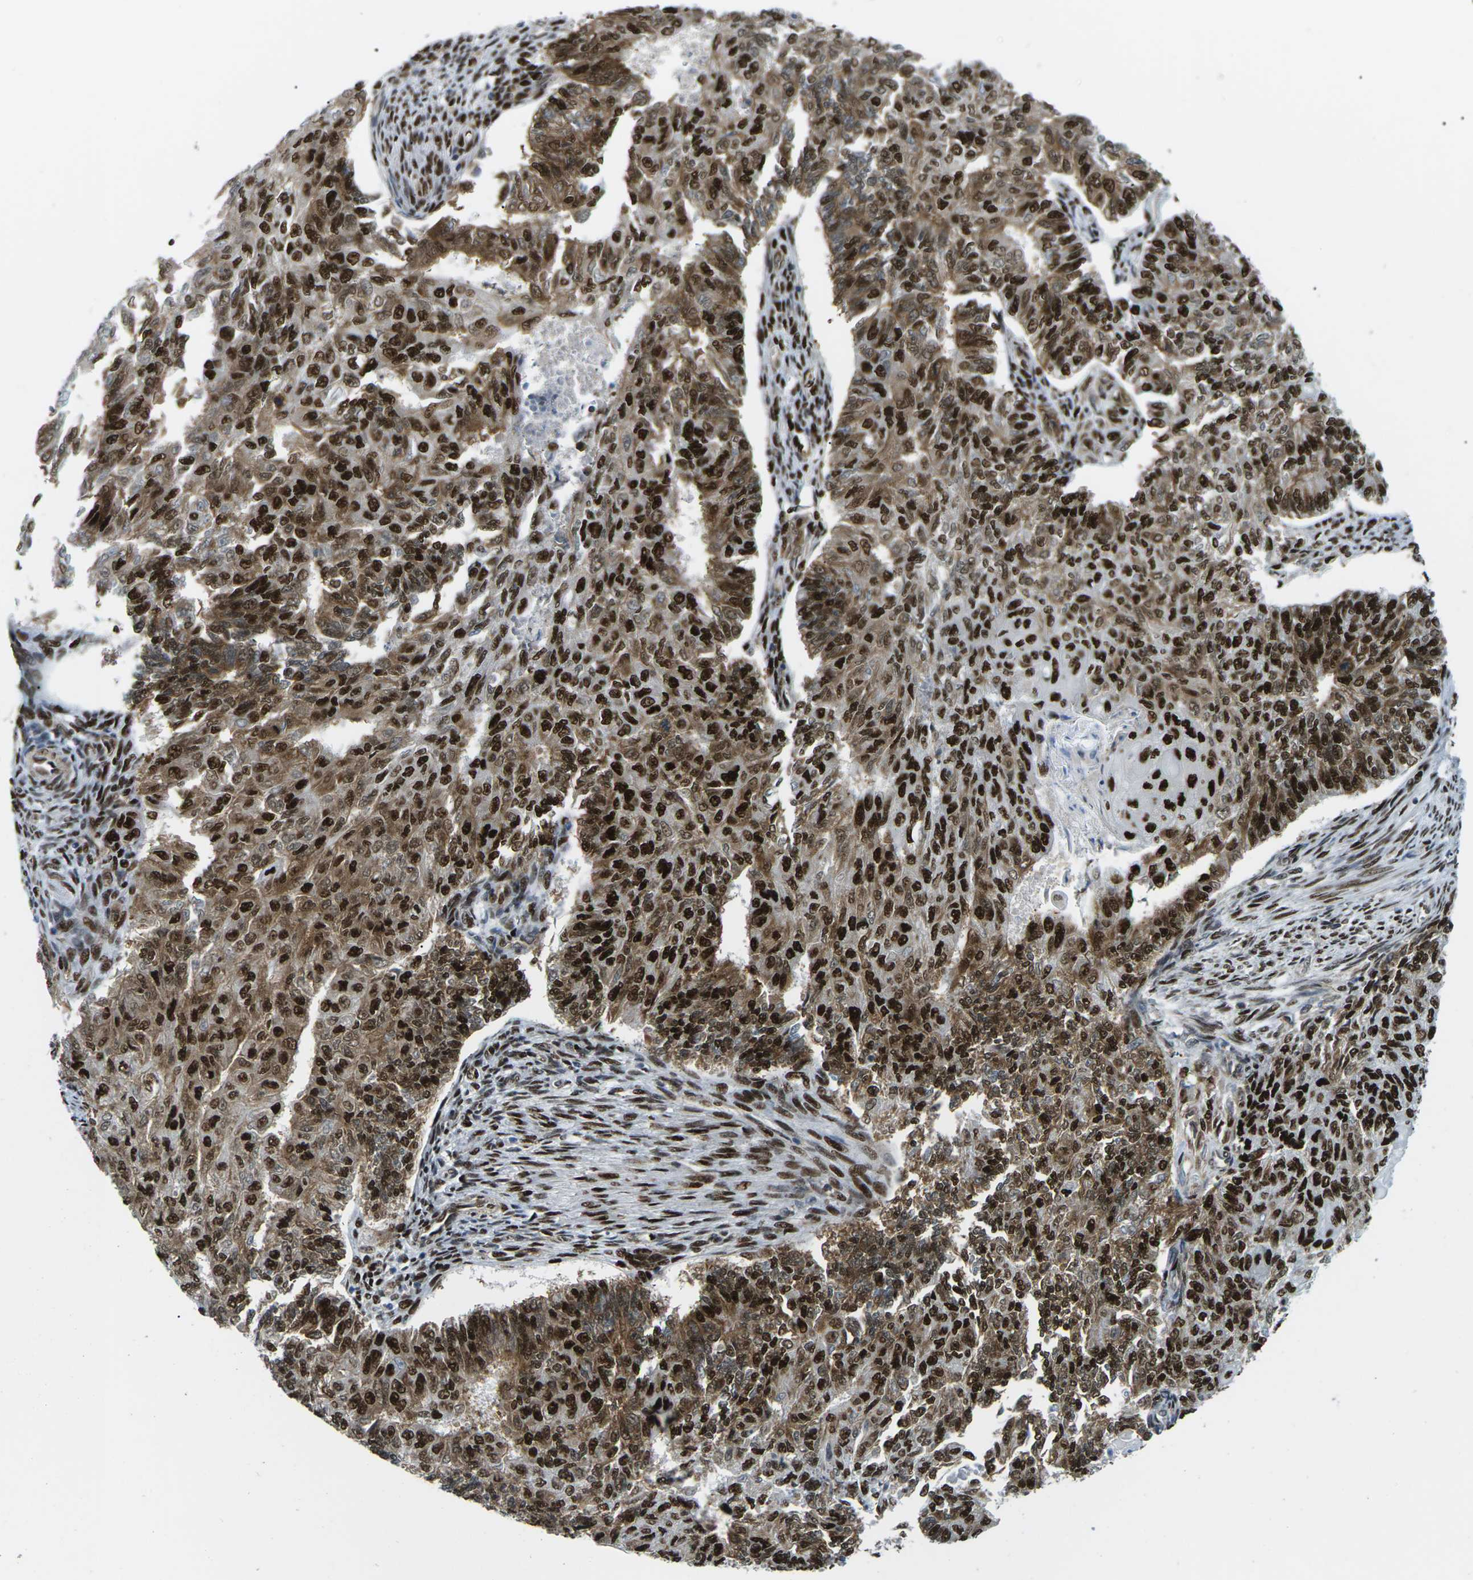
{"staining": {"intensity": "strong", "quantity": ">75%", "location": "cytoplasmic/membranous,nuclear"}, "tissue": "endometrial cancer", "cell_type": "Tumor cells", "image_type": "cancer", "snomed": [{"axis": "morphology", "description": "Adenocarcinoma, NOS"}, {"axis": "topography", "description": "Endometrium"}], "caption": "Immunohistochemical staining of endometrial adenocarcinoma shows high levels of strong cytoplasmic/membranous and nuclear protein positivity in about >75% of tumor cells.", "gene": "PSME3", "patient": {"sex": "female", "age": 32}}